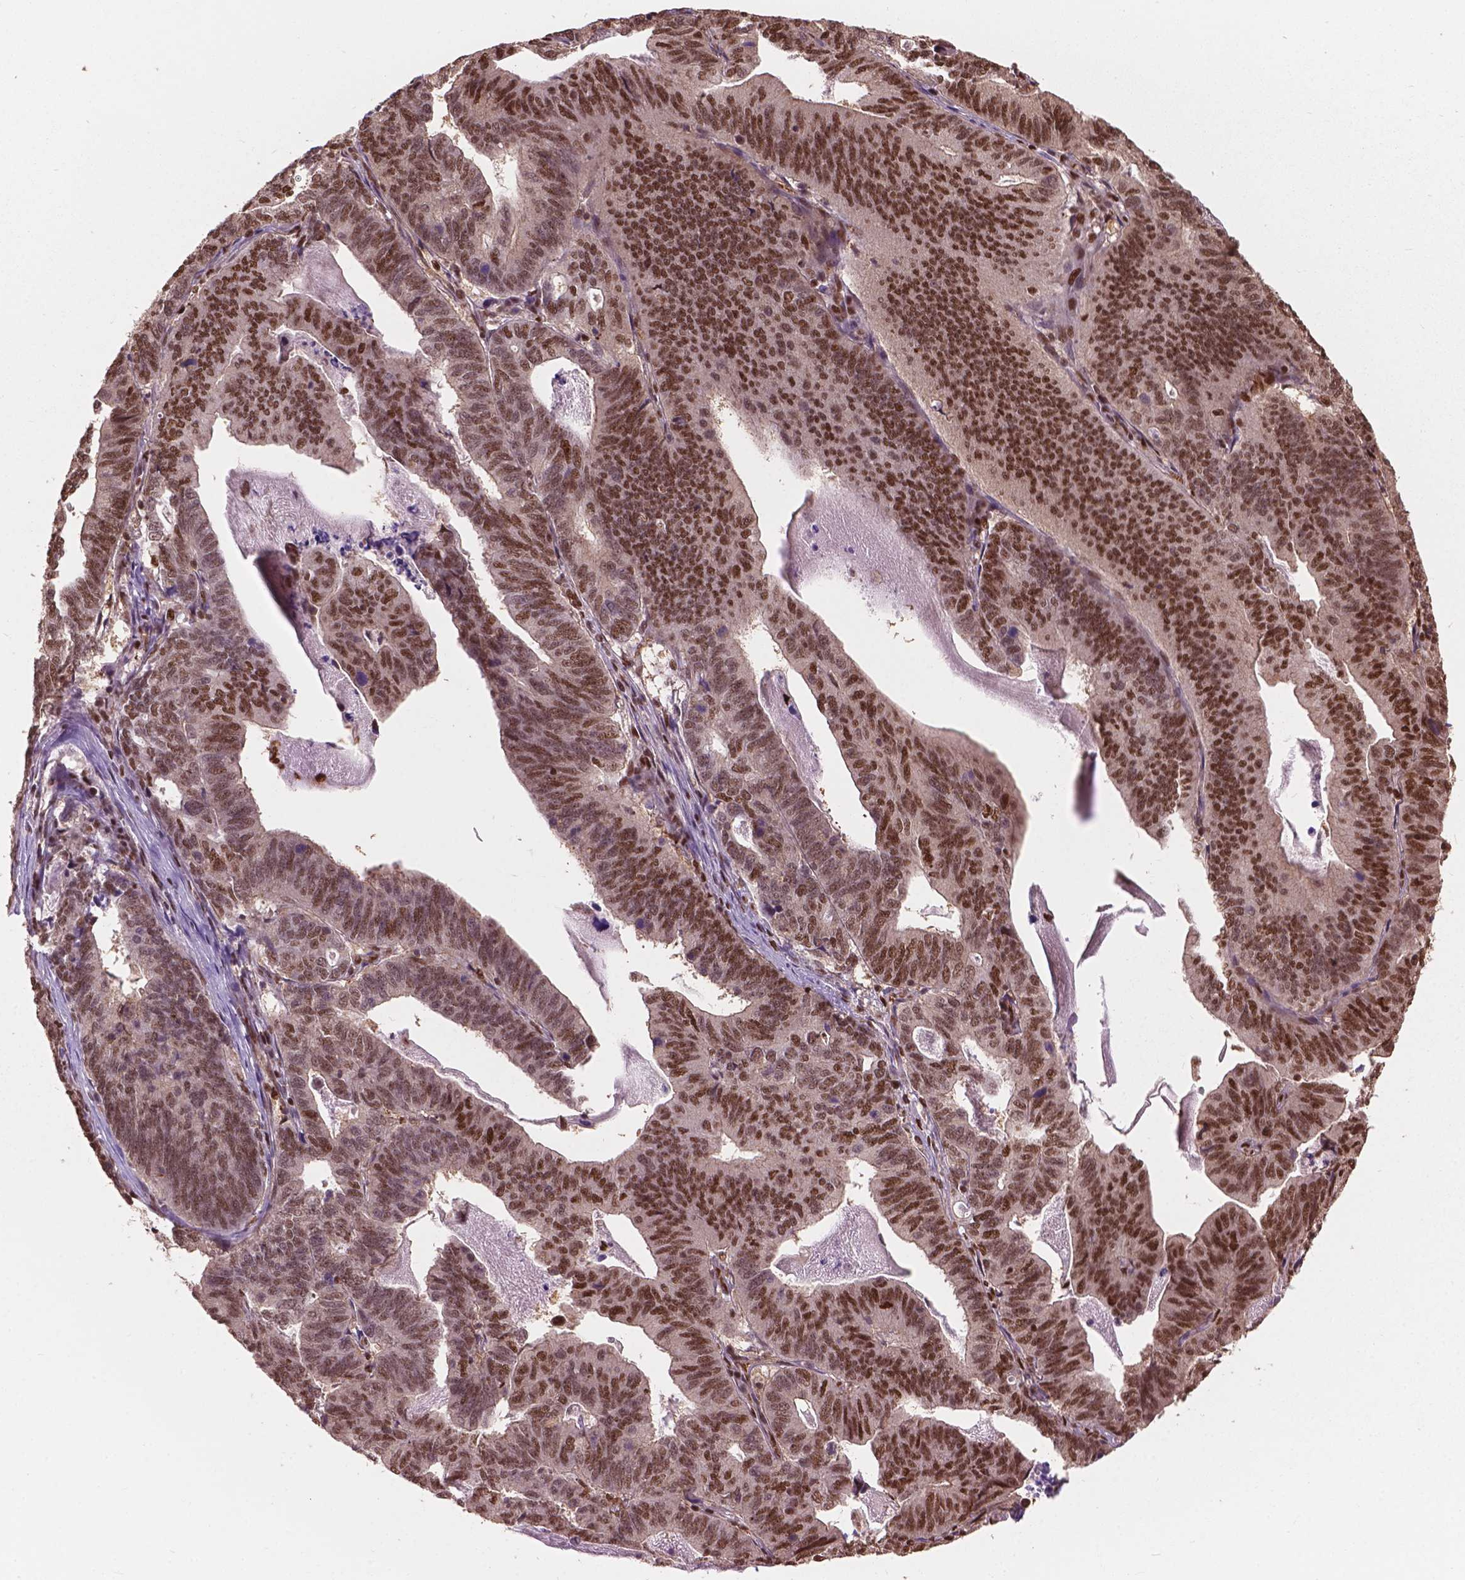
{"staining": {"intensity": "strong", "quantity": ">75%", "location": "nuclear"}, "tissue": "stomach cancer", "cell_type": "Tumor cells", "image_type": "cancer", "snomed": [{"axis": "morphology", "description": "Adenocarcinoma, NOS"}, {"axis": "topography", "description": "Stomach, upper"}], "caption": "Immunohistochemistry (IHC) histopathology image of neoplastic tissue: stomach adenocarcinoma stained using immunohistochemistry (IHC) displays high levels of strong protein expression localized specifically in the nuclear of tumor cells, appearing as a nuclear brown color.", "gene": "ANP32B", "patient": {"sex": "female", "age": 67}}